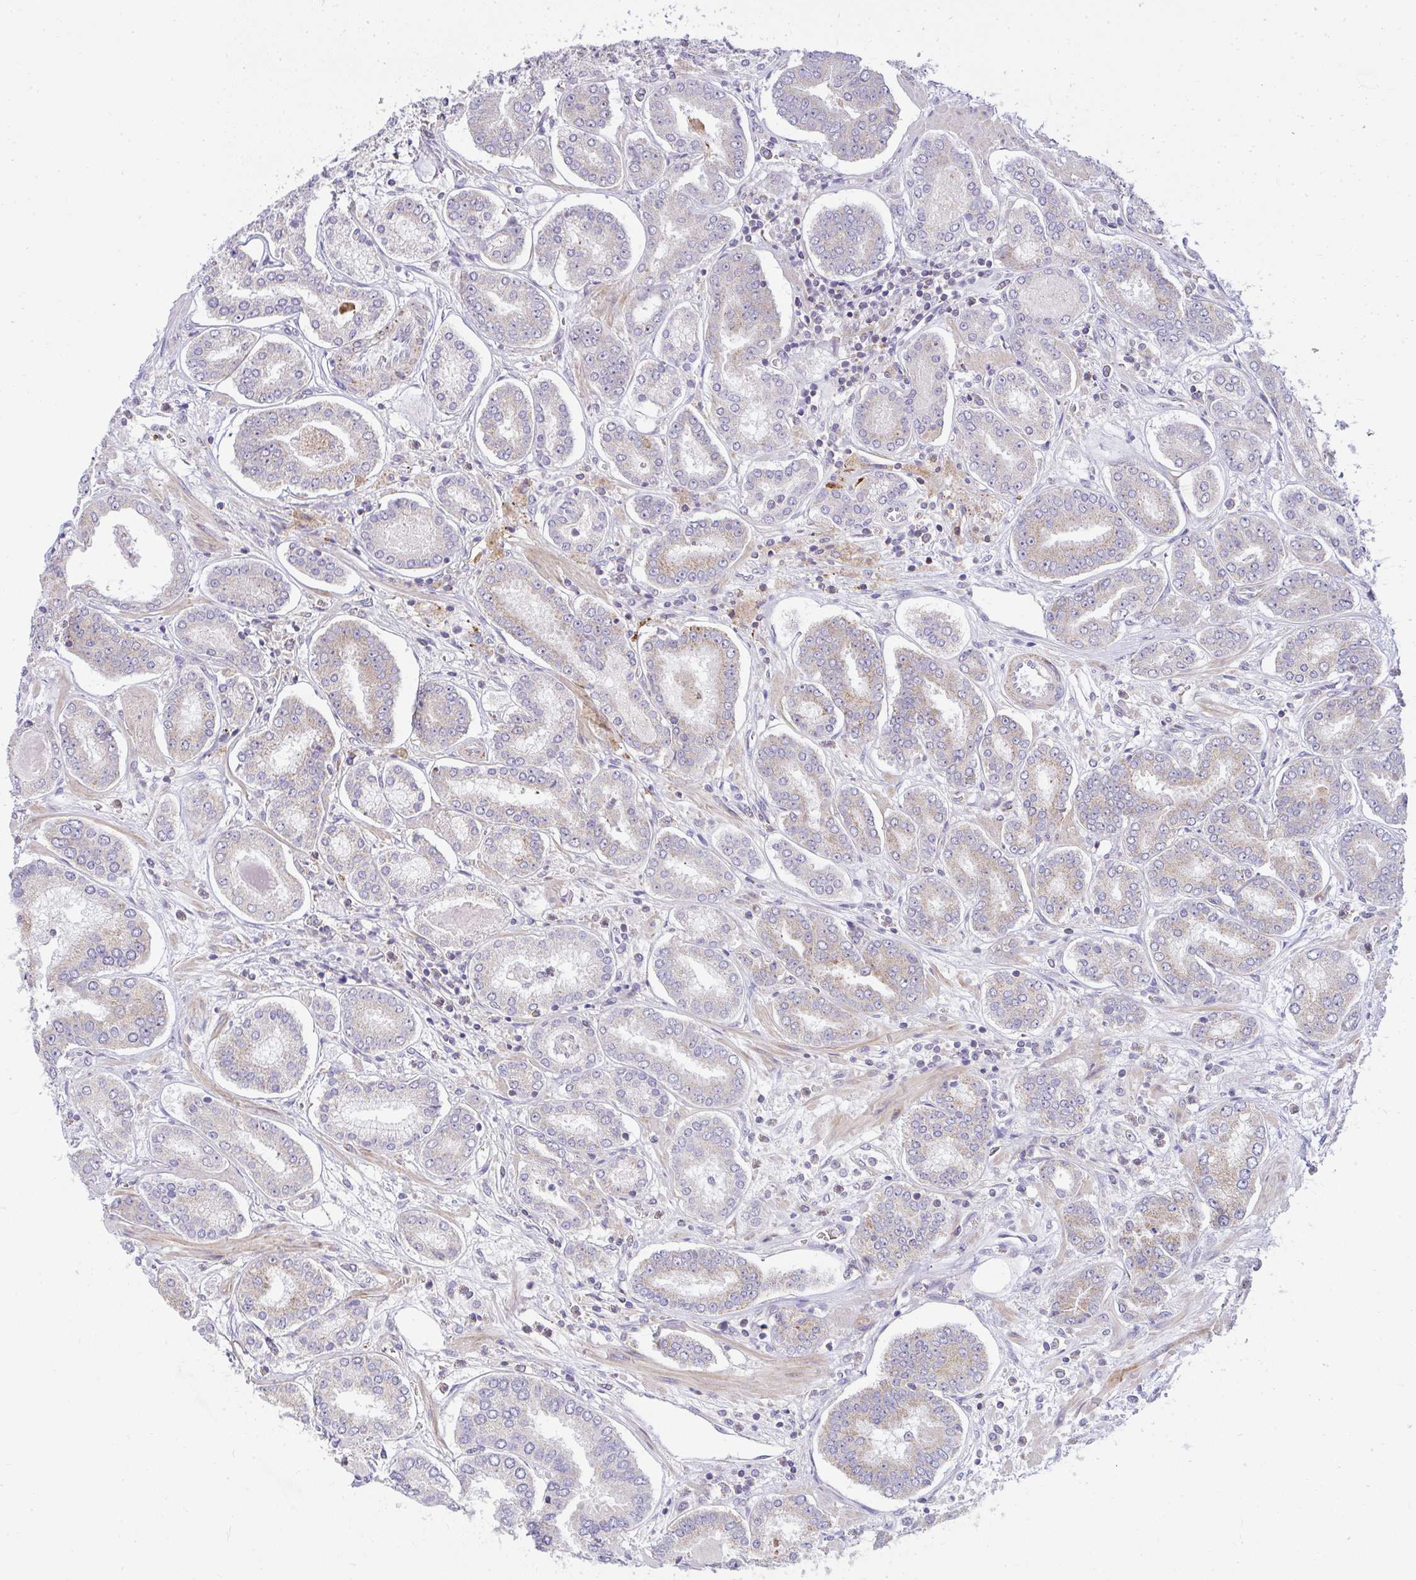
{"staining": {"intensity": "weak", "quantity": "25%-75%", "location": "cytoplasmic/membranous"}, "tissue": "prostate cancer", "cell_type": "Tumor cells", "image_type": "cancer", "snomed": [{"axis": "morphology", "description": "Adenocarcinoma, High grade"}, {"axis": "topography", "description": "Prostate"}], "caption": "Protein staining by IHC exhibits weak cytoplasmic/membranous positivity in about 25%-75% of tumor cells in prostate cancer (high-grade adenocarcinoma). (DAB (3,3'-diaminobenzidine) IHC, brown staining for protein, blue staining for nuclei).", "gene": "SRRM4", "patient": {"sex": "male", "age": 72}}